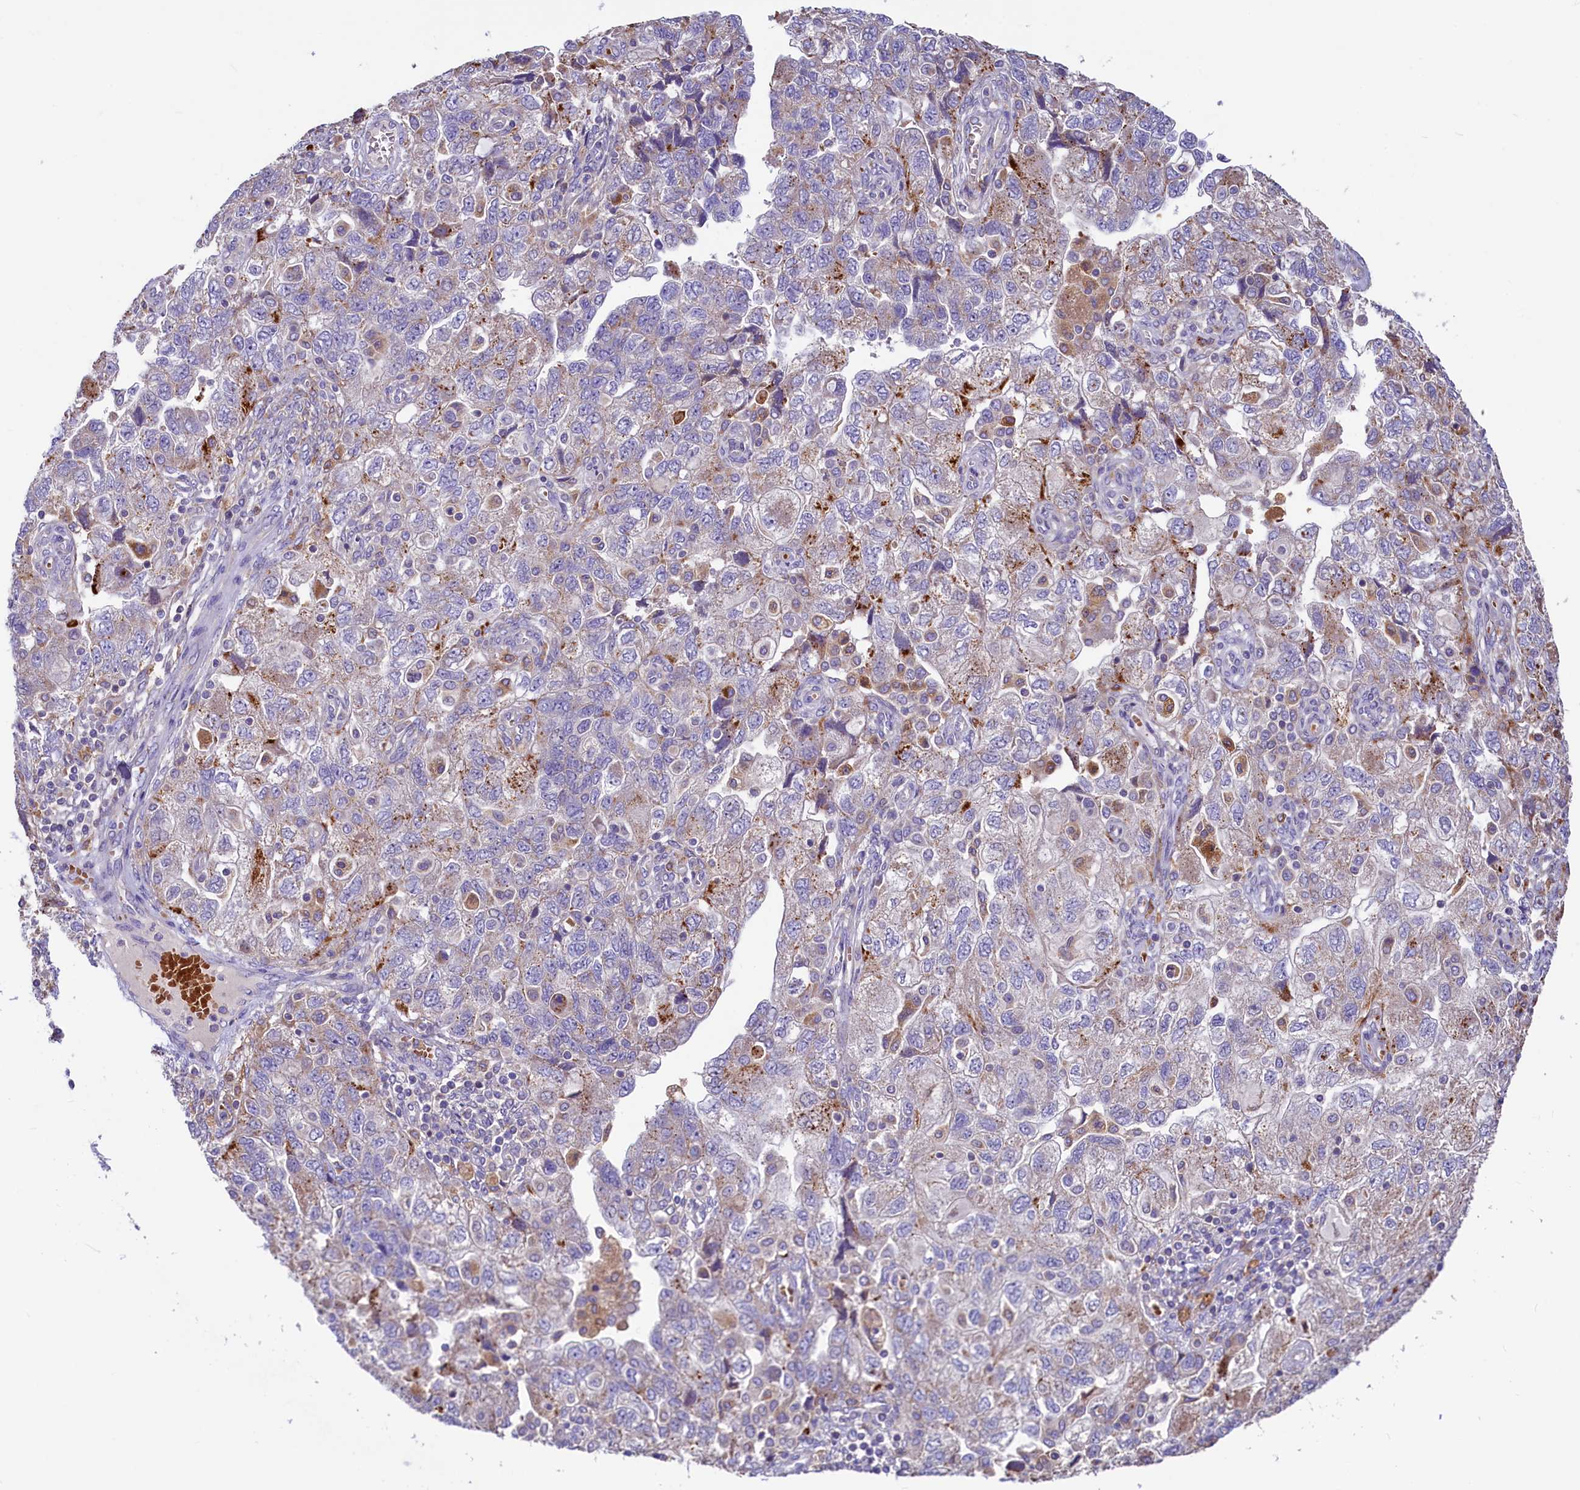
{"staining": {"intensity": "weak", "quantity": "<25%", "location": "cytoplasmic/membranous"}, "tissue": "ovarian cancer", "cell_type": "Tumor cells", "image_type": "cancer", "snomed": [{"axis": "morphology", "description": "Carcinoma, NOS"}, {"axis": "morphology", "description": "Cystadenocarcinoma, serous, NOS"}, {"axis": "topography", "description": "Ovary"}], "caption": "This is a histopathology image of IHC staining of ovarian serous cystadenocarcinoma, which shows no staining in tumor cells.", "gene": "HPS6", "patient": {"sex": "female", "age": 69}}